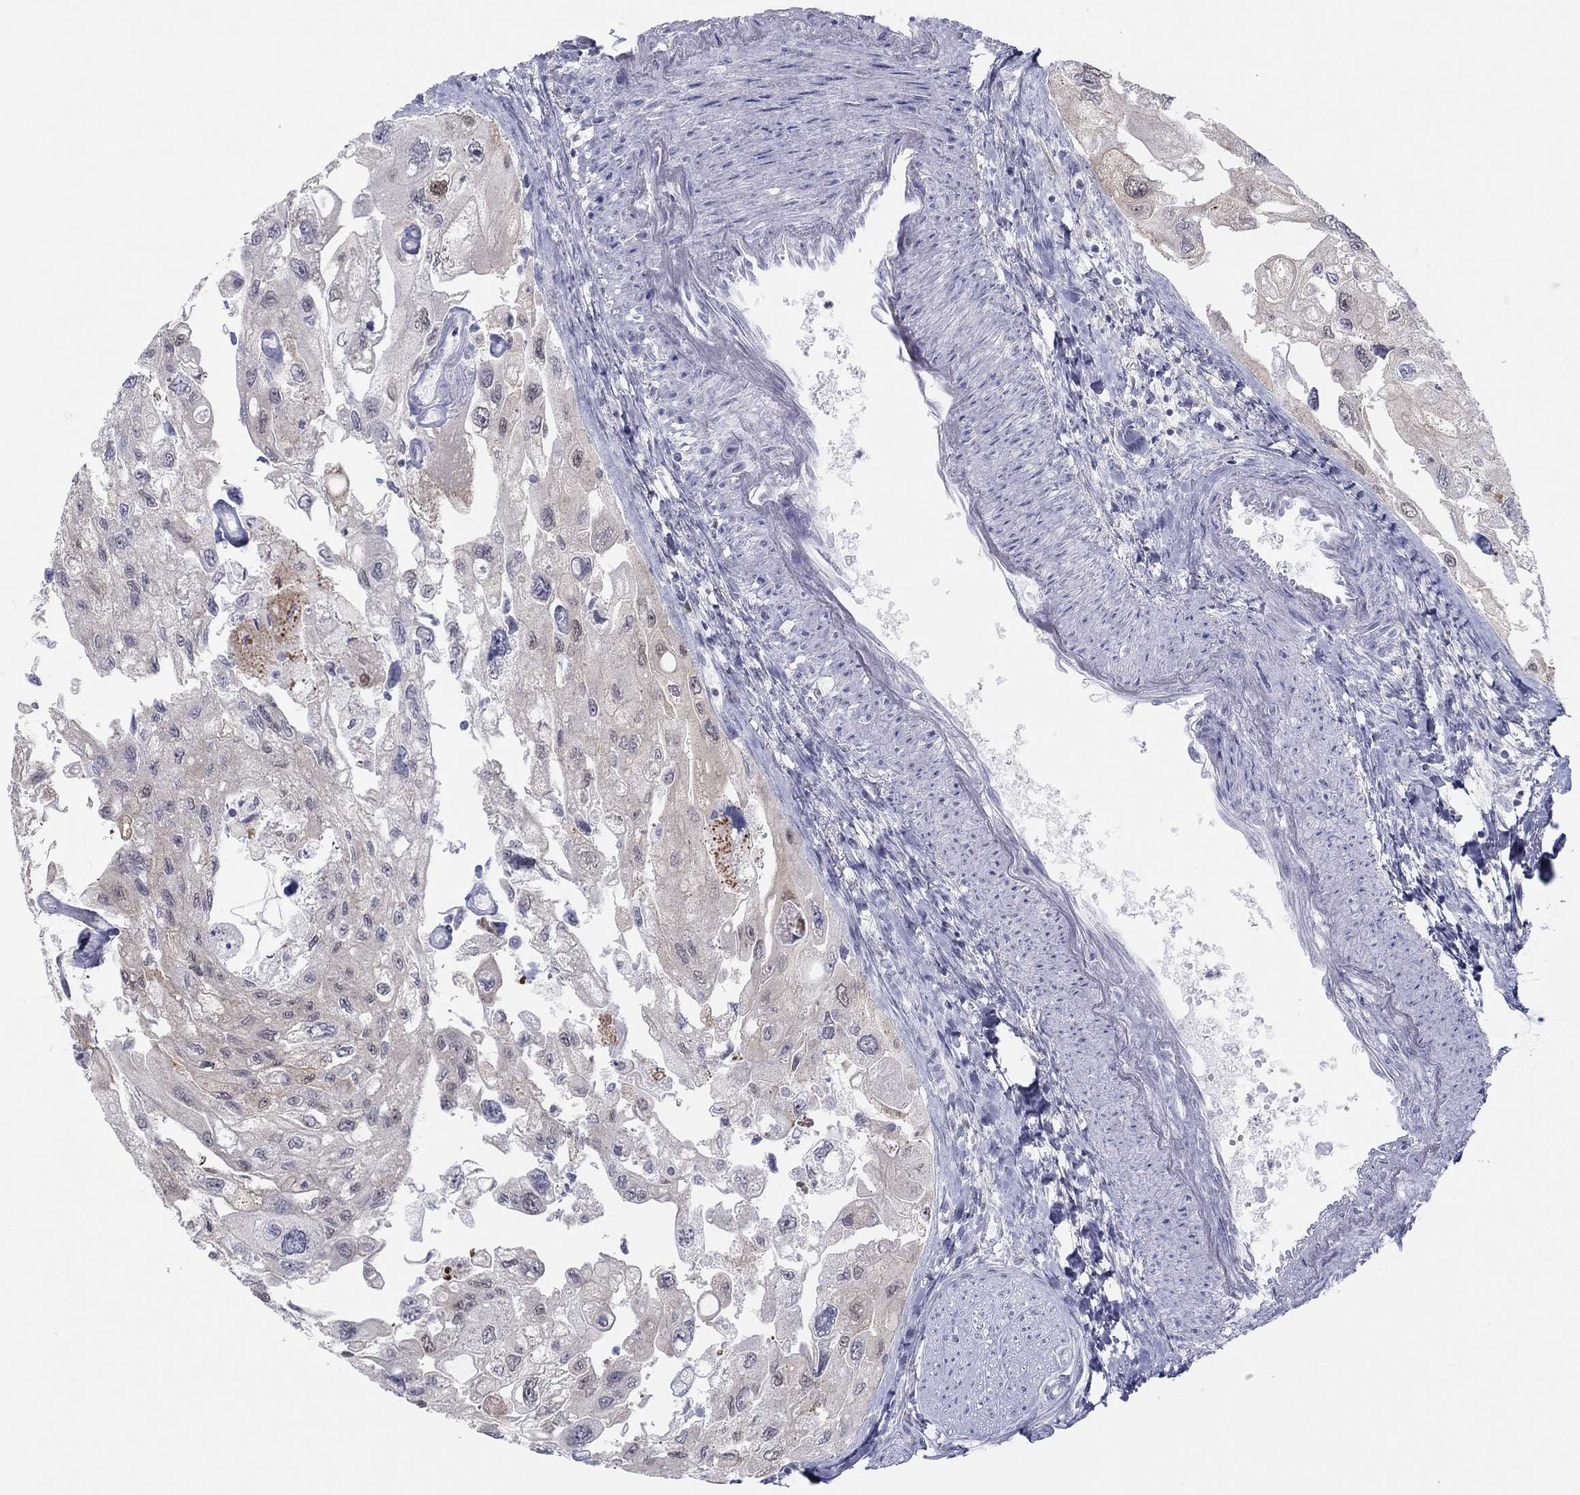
{"staining": {"intensity": "negative", "quantity": "none", "location": "none"}, "tissue": "urothelial cancer", "cell_type": "Tumor cells", "image_type": "cancer", "snomed": [{"axis": "morphology", "description": "Urothelial carcinoma, High grade"}, {"axis": "topography", "description": "Urinary bladder"}], "caption": "Immunohistochemistry (IHC) histopathology image of urothelial cancer stained for a protein (brown), which demonstrates no staining in tumor cells. (DAB (3,3'-diaminobenzidine) immunohistochemistry (IHC) visualized using brightfield microscopy, high magnification).", "gene": "PDXK", "patient": {"sex": "male", "age": 59}}